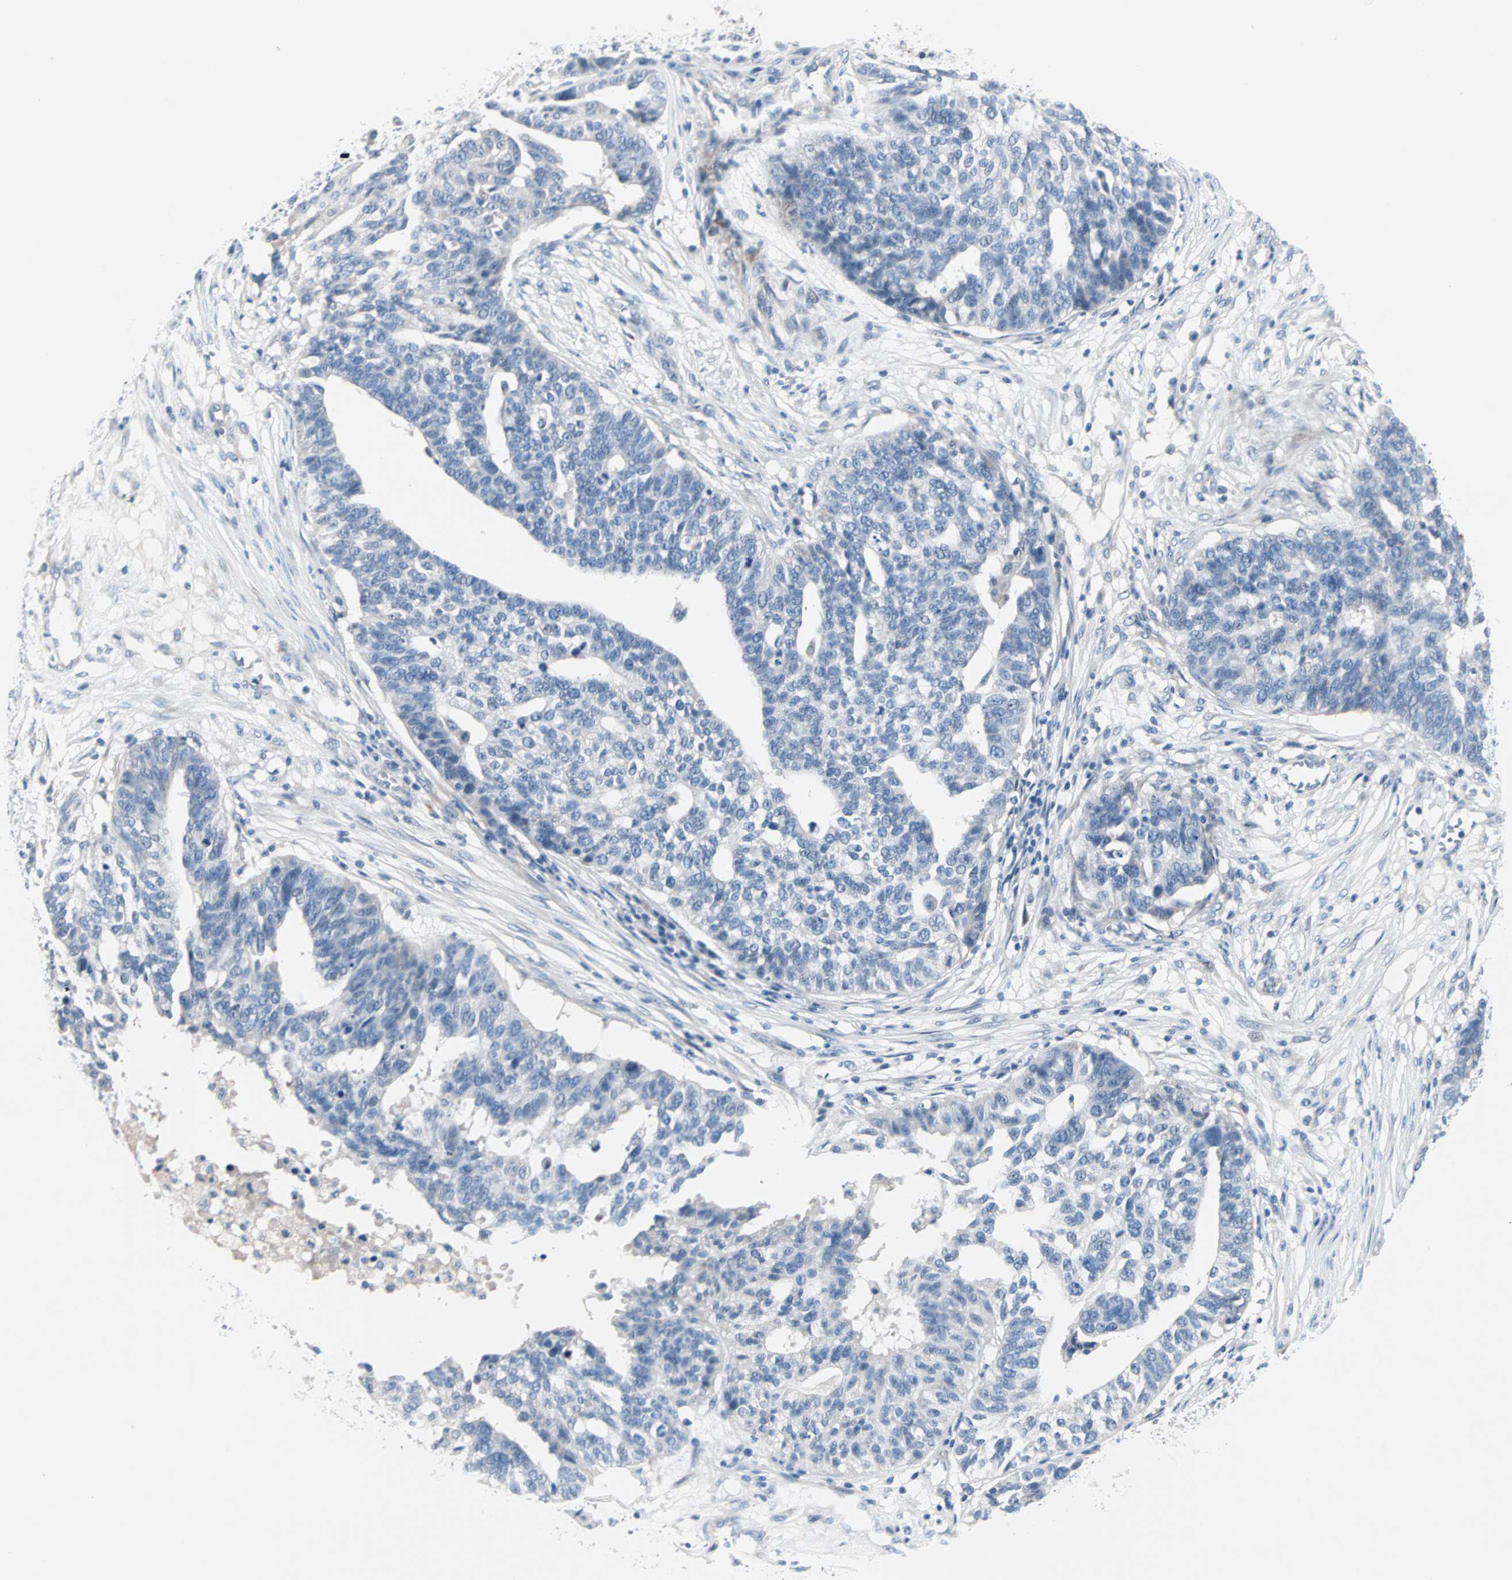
{"staining": {"intensity": "negative", "quantity": "none", "location": "none"}, "tissue": "ovarian cancer", "cell_type": "Tumor cells", "image_type": "cancer", "snomed": [{"axis": "morphology", "description": "Cystadenocarcinoma, serous, NOS"}, {"axis": "topography", "description": "Ovary"}], "caption": "Ovarian cancer was stained to show a protein in brown. There is no significant positivity in tumor cells. (Stains: DAB IHC with hematoxylin counter stain, Microscopy: brightfield microscopy at high magnification).", "gene": "NEFH", "patient": {"sex": "female", "age": 59}}